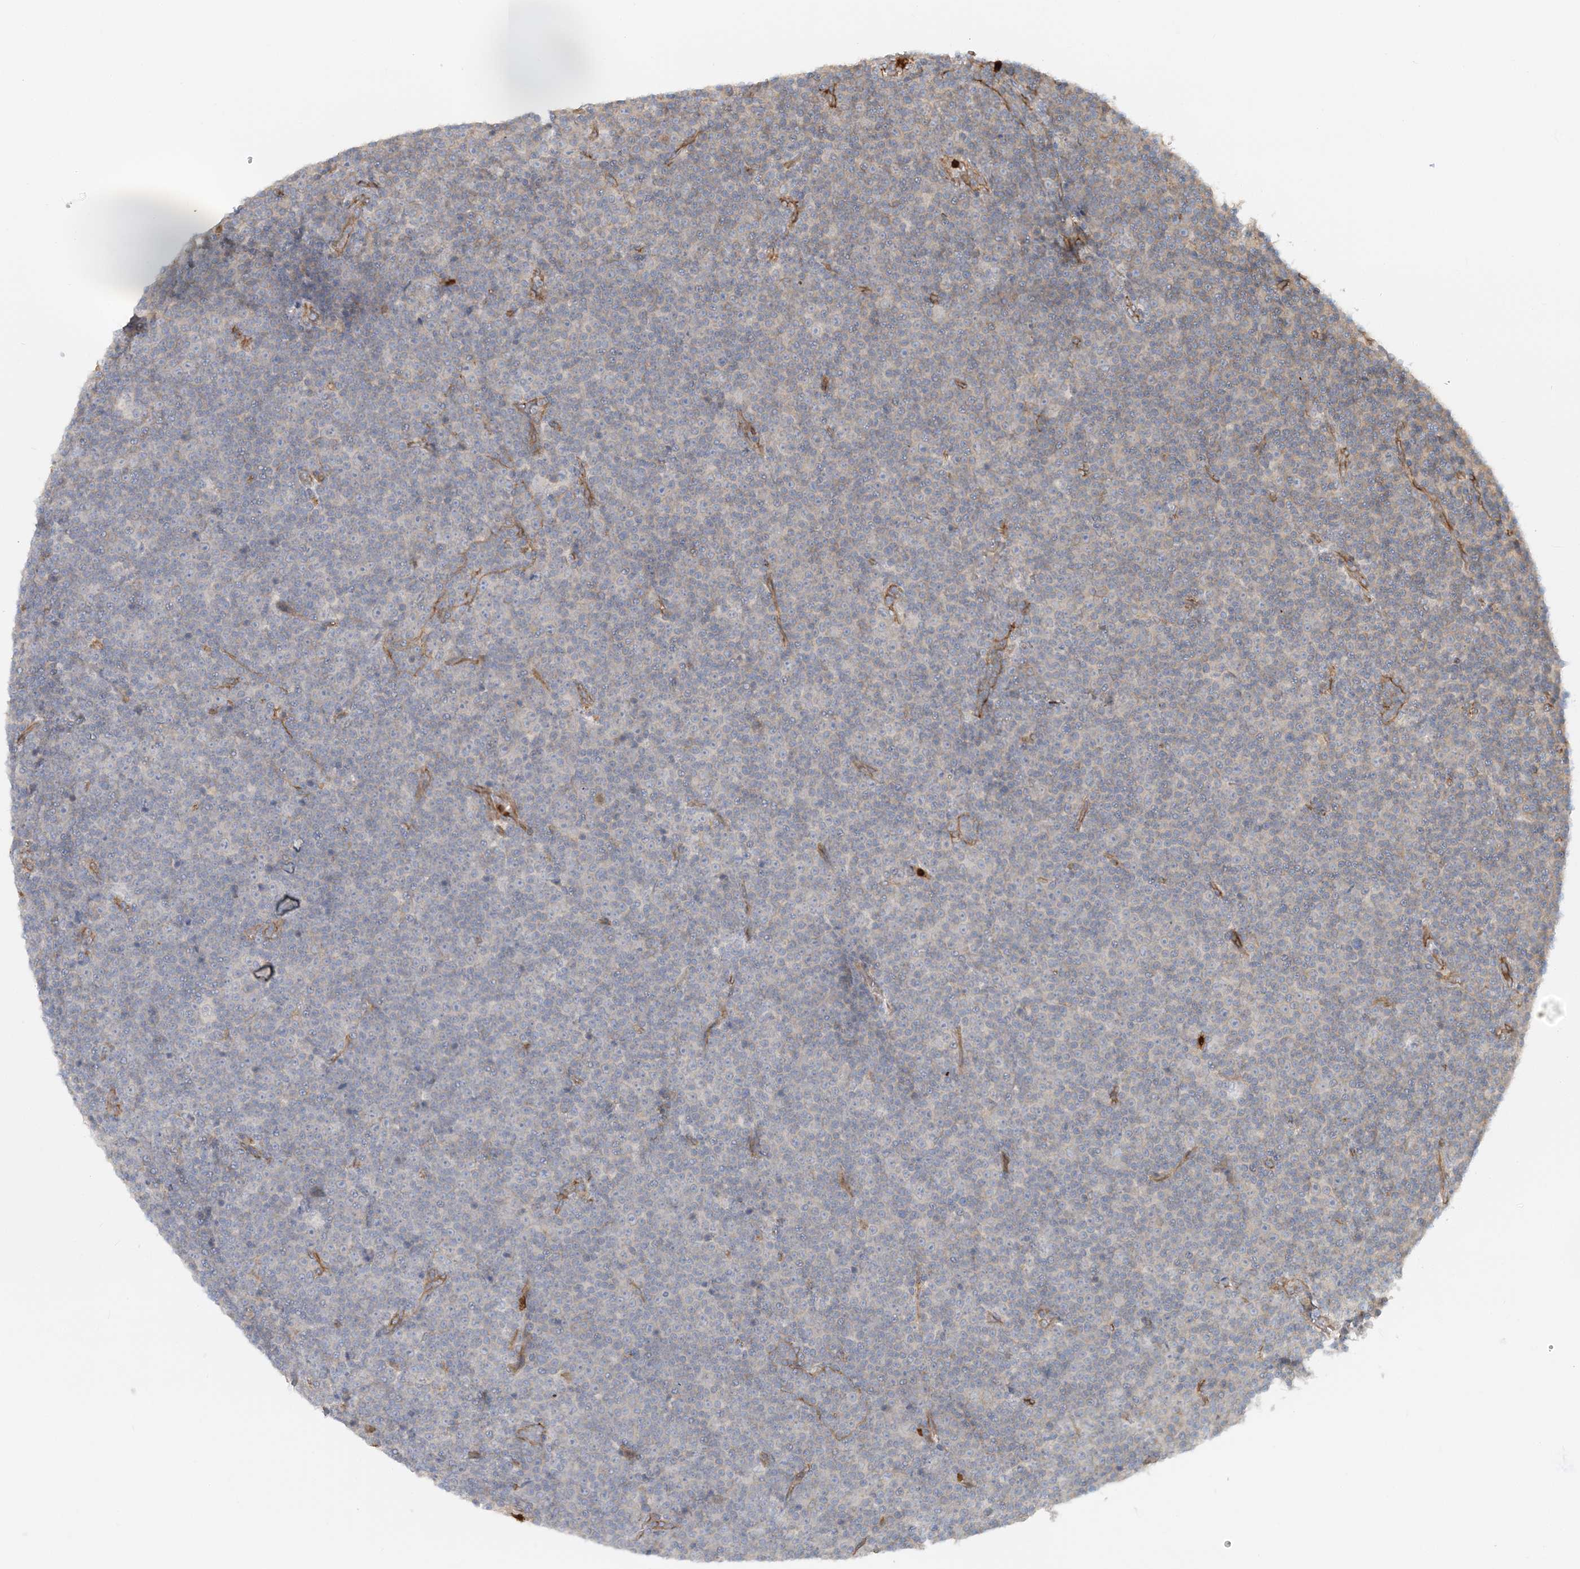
{"staining": {"intensity": "negative", "quantity": "none", "location": "none"}, "tissue": "lymphoma", "cell_type": "Tumor cells", "image_type": "cancer", "snomed": [{"axis": "morphology", "description": "Malignant lymphoma, non-Hodgkin's type, Low grade"}, {"axis": "topography", "description": "Lymph node"}], "caption": "IHC of human lymphoma shows no expression in tumor cells. (IHC, brightfield microscopy, high magnification).", "gene": "DNAH1", "patient": {"sex": "female", "age": 67}}